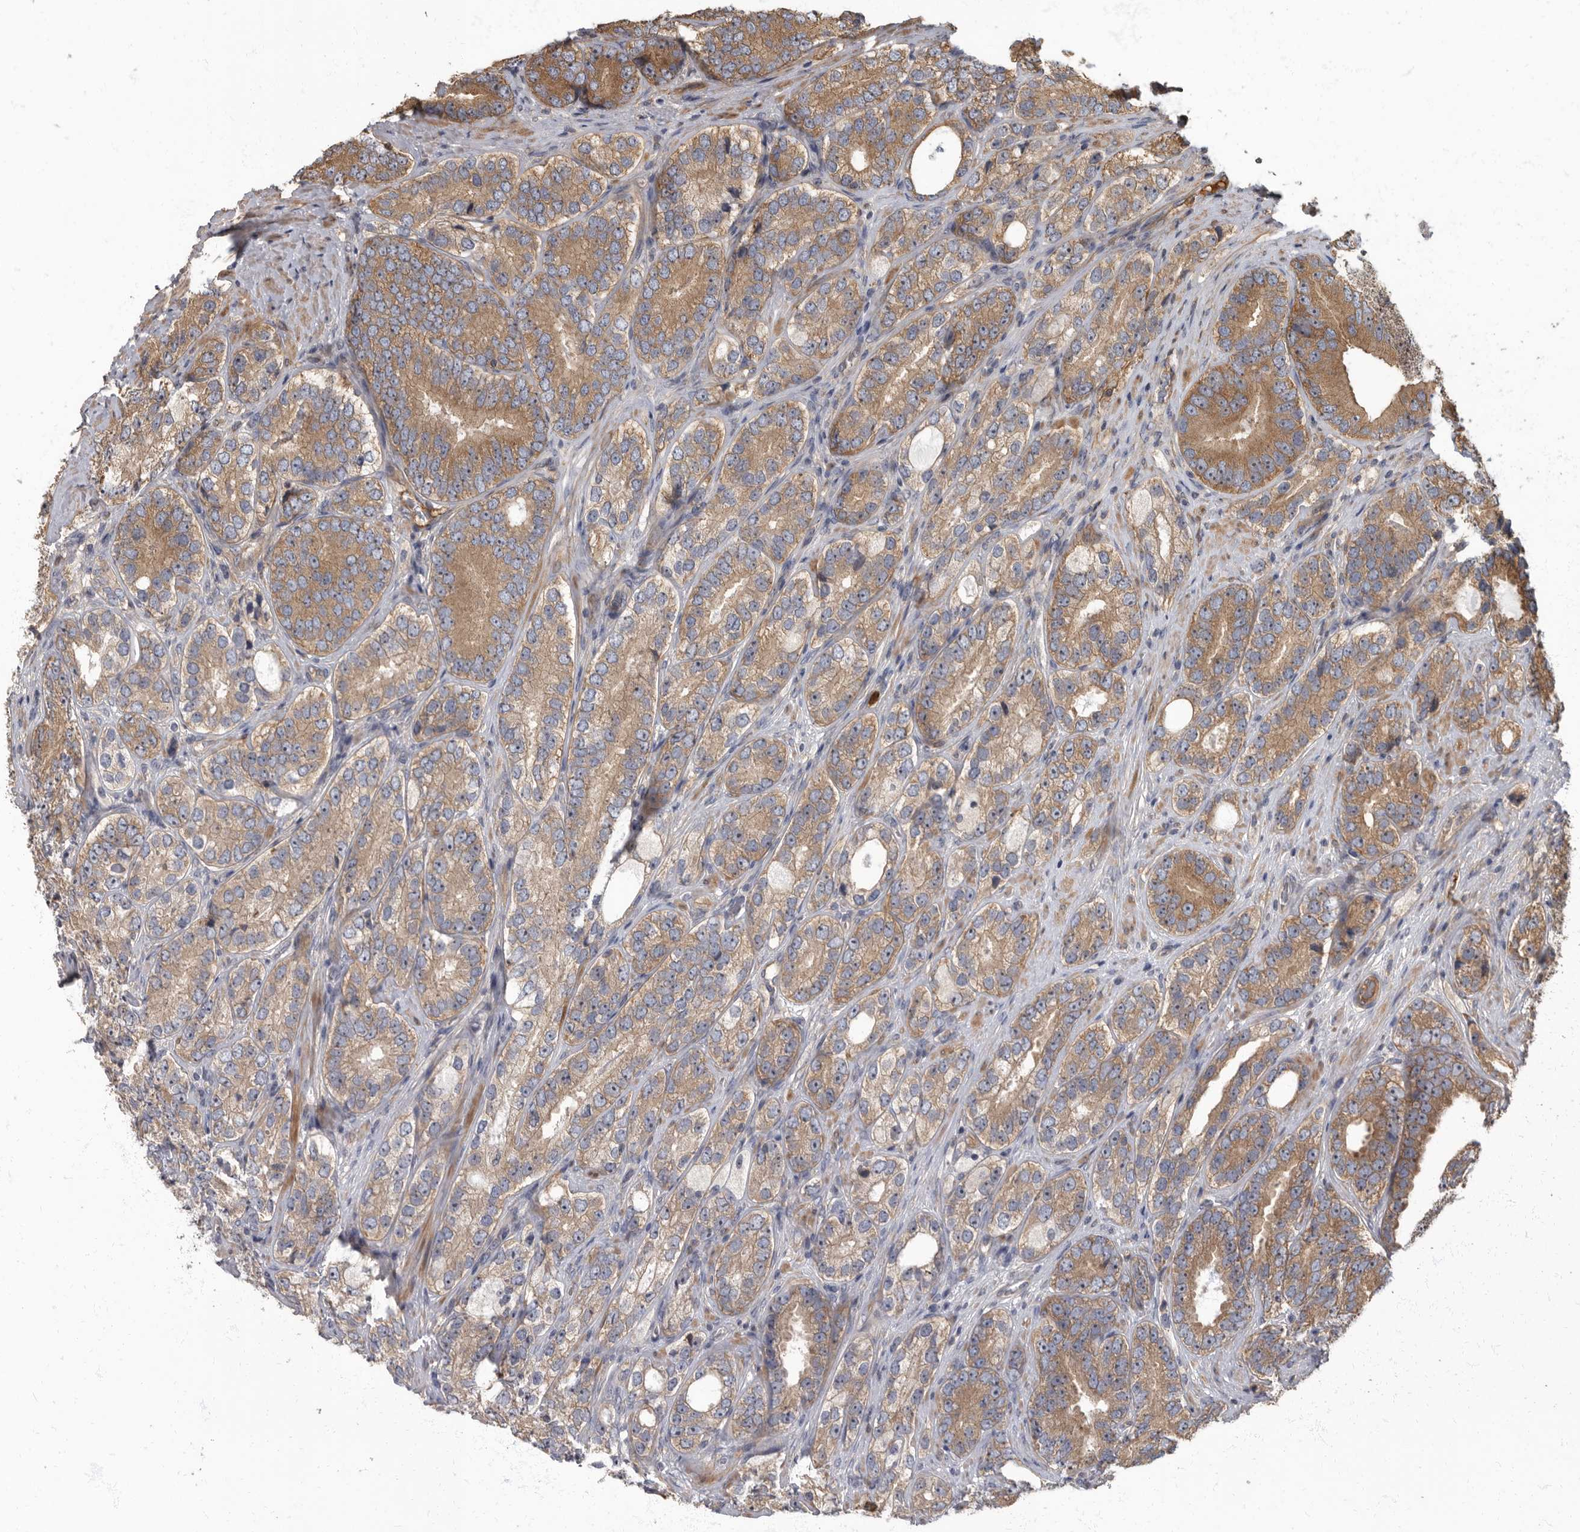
{"staining": {"intensity": "moderate", "quantity": ">75%", "location": "cytoplasmic/membranous"}, "tissue": "prostate cancer", "cell_type": "Tumor cells", "image_type": "cancer", "snomed": [{"axis": "morphology", "description": "Adenocarcinoma, High grade"}, {"axis": "topography", "description": "Prostate"}], "caption": "Approximately >75% of tumor cells in prostate cancer (adenocarcinoma (high-grade)) exhibit moderate cytoplasmic/membranous protein positivity as visualized by brown immunohistochemical staining.", "gene": "DAAM1", "patient": {"sex": "male", "age": 56}}